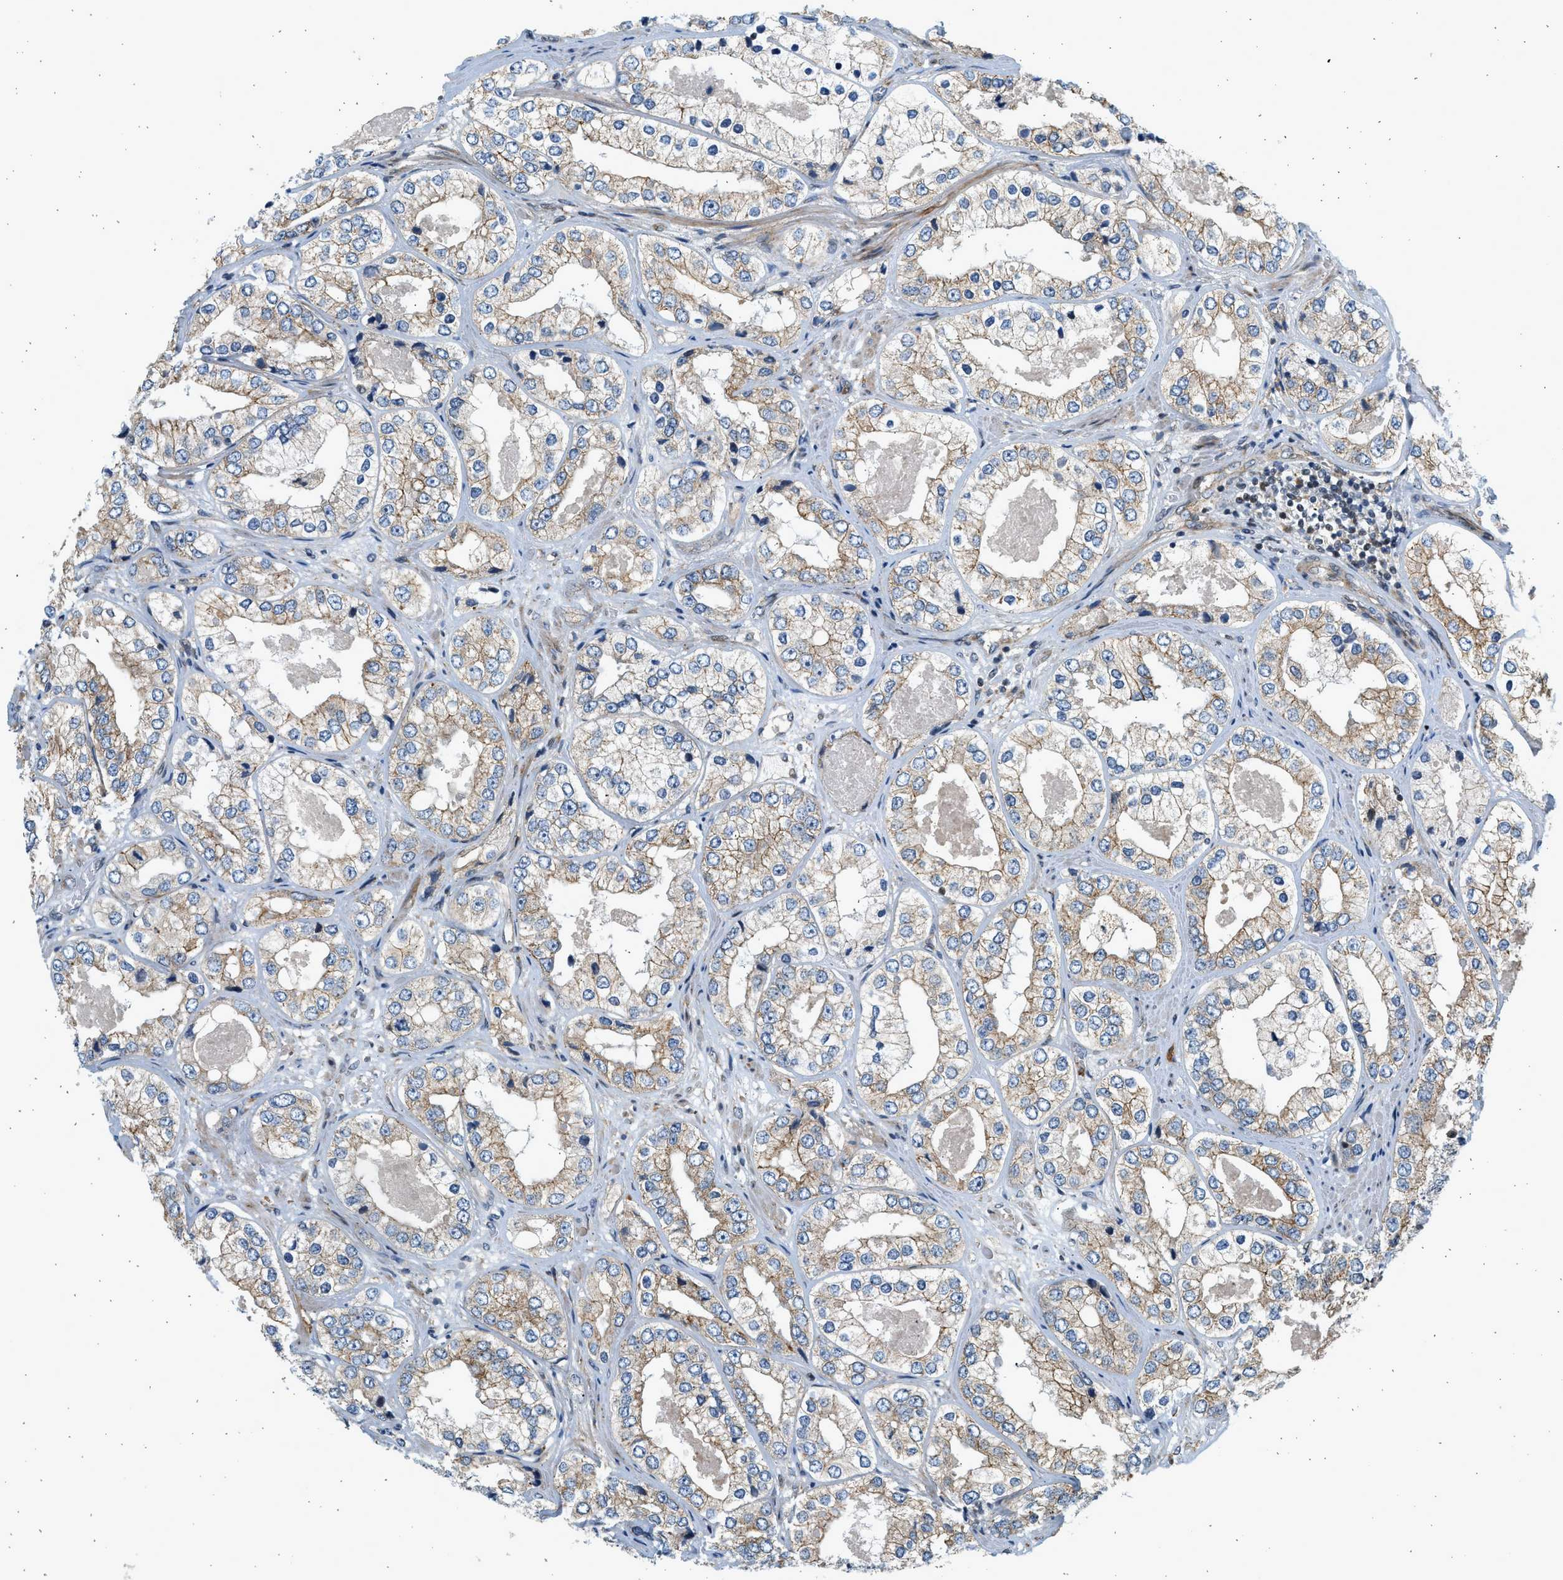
{"staining": {"intensity": "weak", "quantity": "25%-75%", "location": "cytoplasmic/membranous"}, "tissue": "prostate cancer", "cell_type": "Tumor cells", "image_type": "cancer", "snomed": [{"axis": "morphology", "description": "Adenocarcinoma, High grade"}, {"axis": "topography", "description": "Prostate"}], "caption": "Prostate cancer (adenocarcinoma (high-grade)) was stained to show a protein in brown. There is low levels of weak cytoplasmic/membranous expression in about 25%-75% of tumor cells.", "gene": "NRSN2", "patient": {"sex": "male", "age": 61}}